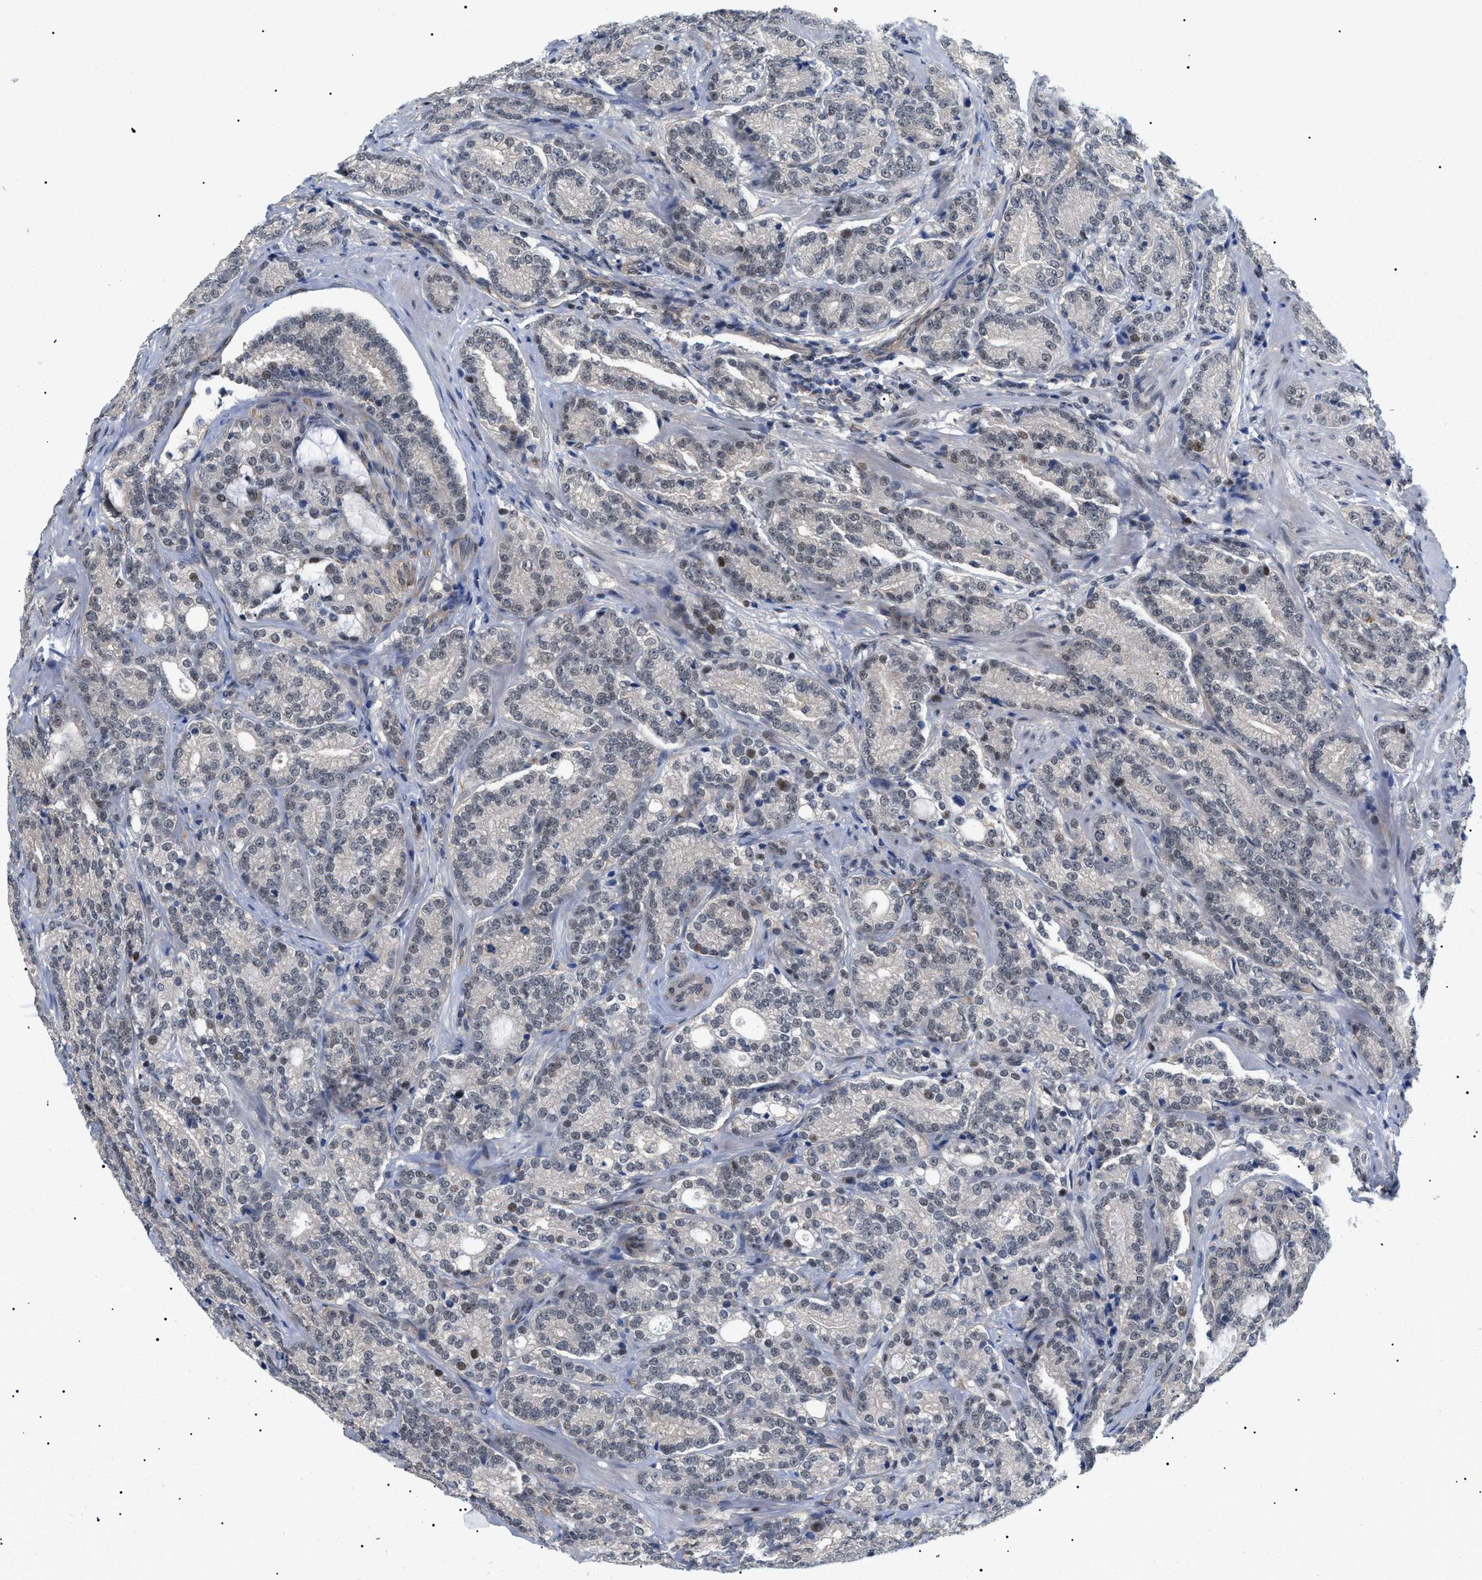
{"staining": {"intensity": "negative", "quantity": "none", "location": "none"}, "tissue": "prostate cancer", "cell_type": "Tumor cells", "image_type": "cancer", "snomed": [{"axis": "morphology", "description": "Adenocarcinoma, High grade"}, {"axis": "topography", "description": "Prostate"}], "caption": "High-grade adenocarcinoma (prostate) was stained to show a protein in brown. There is no significant staining in tumor cells.", "gene": "GARRE1", "patient": {"sex": "male", "age": 61}}